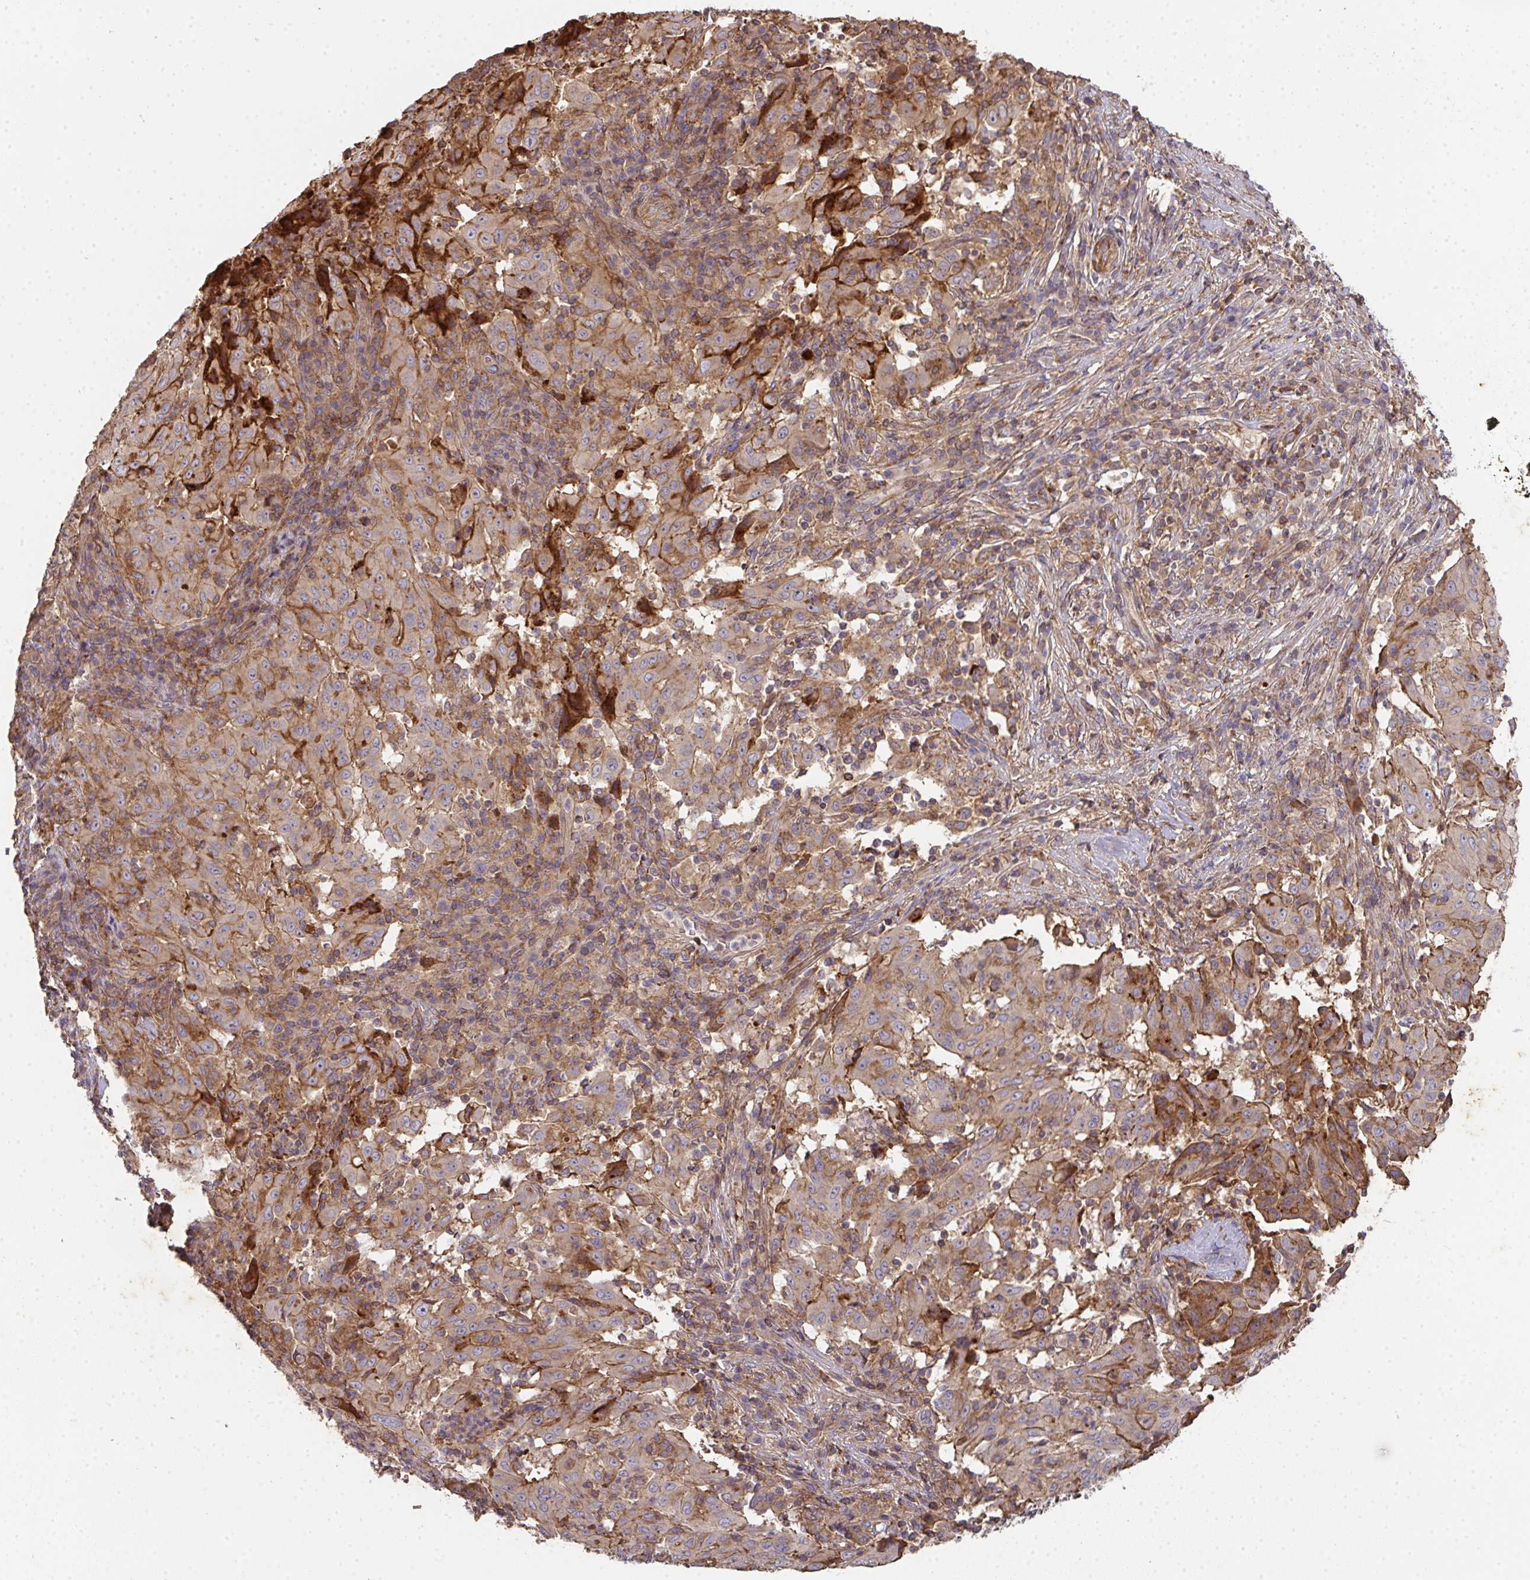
{"staining": {"intensity": "strong", "quantity": "<25%", "location": "cytoplasmic/membranous"}, "tissue": "pancreatic cancer", "cell_type": "Tumor cells", "image_type": "cancer", "snomed": [{"axis": "morphology", "description": "Adenocarcinoma, NOS"}, {"axis": "topography", "description": "Pancreas"}], "caption": "Strong cytoplasmic/membranous expression is appreciated in about <25% of tumor cells in pancreatic cancer.", "gene": "TNMD", "patient": {"sex": "male", "age": 63}}